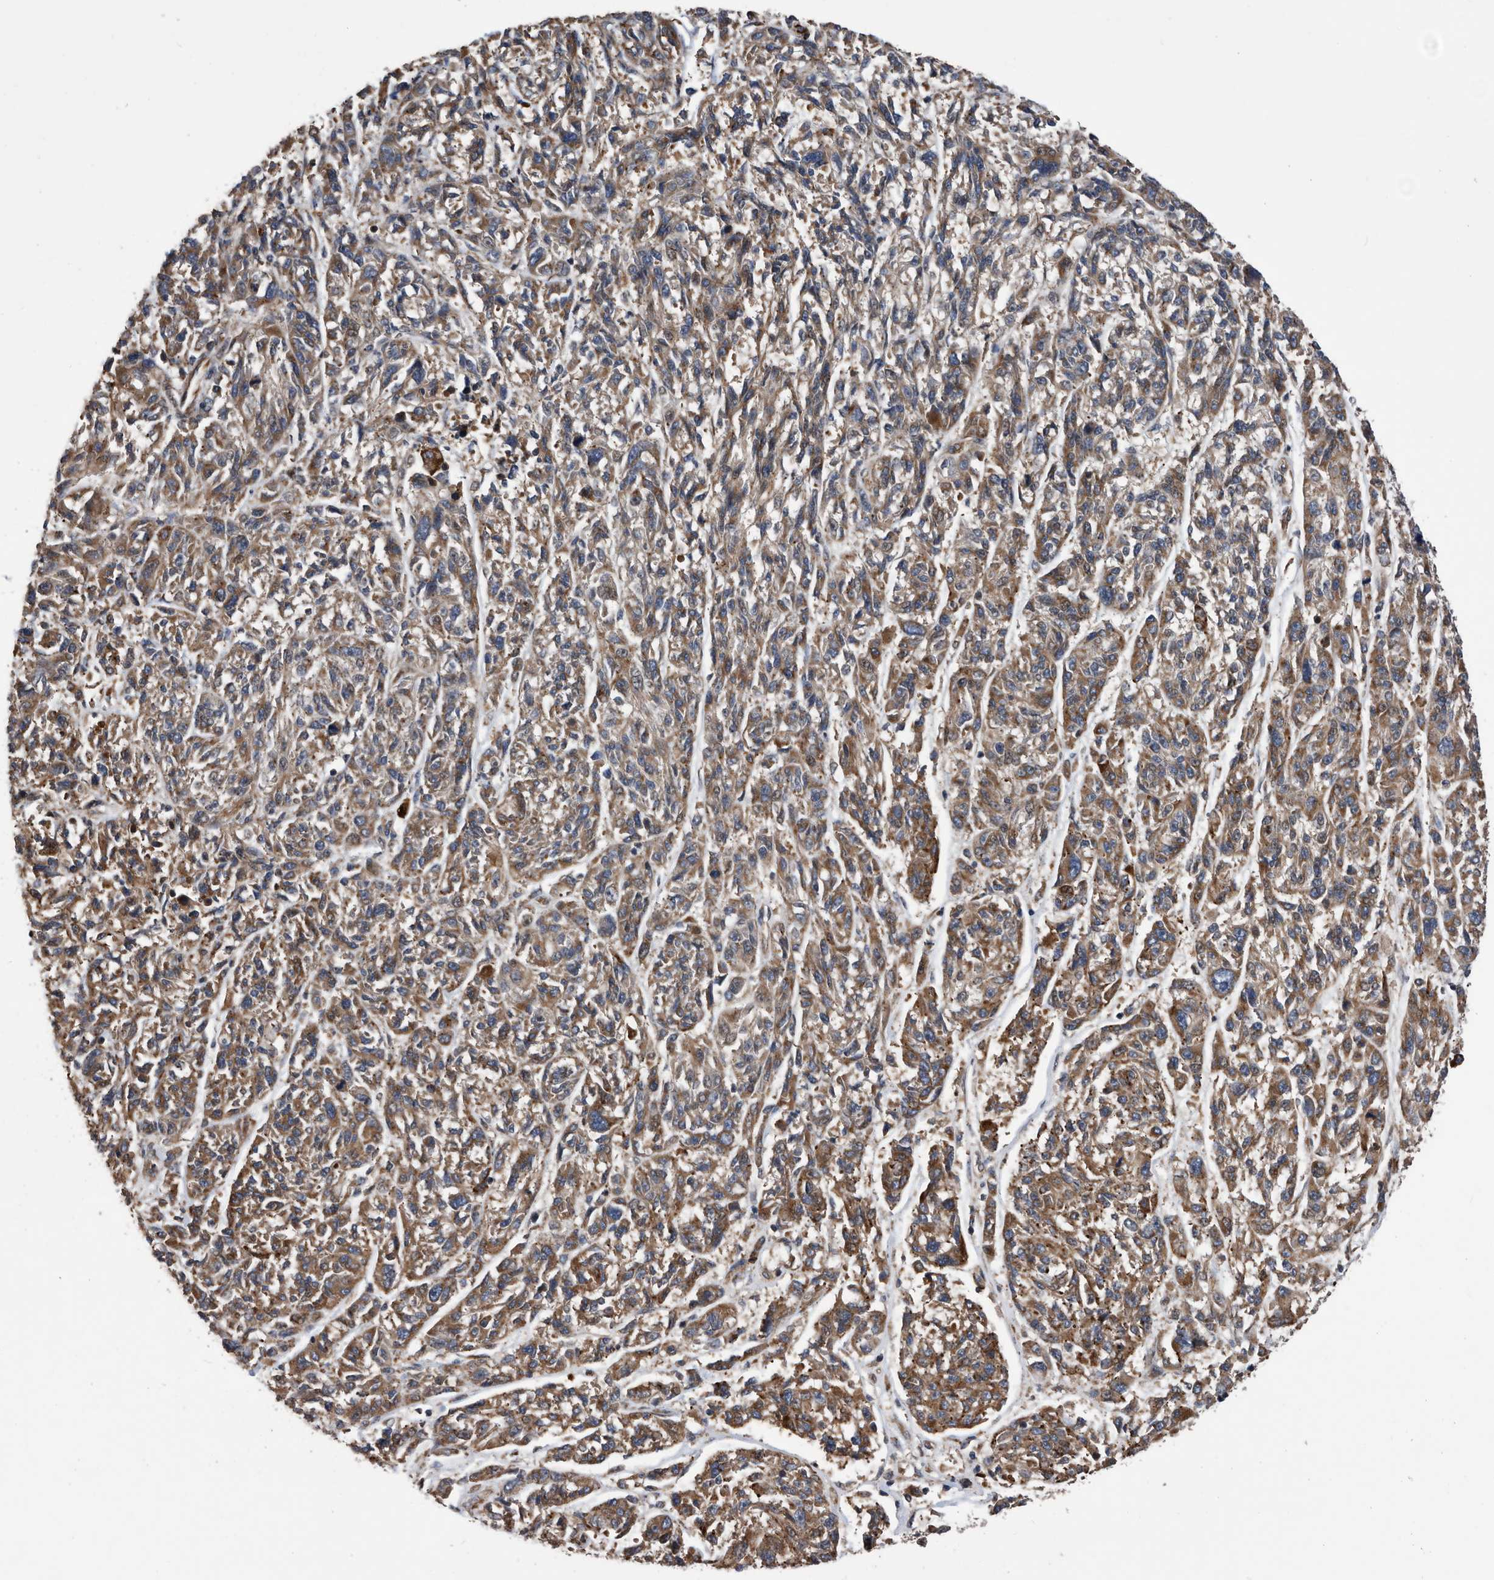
{"staining": {"intensity": "moderate", "quantity": ">75%", "location": "cytoplasmic/membranous"}, "tissue": "melanoma", "cell_type": "Tumor cells", "image_type": "cancer", "snomed": [{"axis": "morphology", "description": "Malignant melanoma, NOS"}, {"axis": "topography", "description": "Skin"}], "caption": "Brown immunohistochemical staining in melanoma exhibits moderate cytoplasmic/membranous expression in about >75% of tumor cells. Using DAB (3,3'-diaminobenzidine) (brown) and hematoxylin (blue) stains, captured at high magnification using brightfield microscopy.", "gene": "SERINC2", "patient": {"sex": "male", "age": 53}}